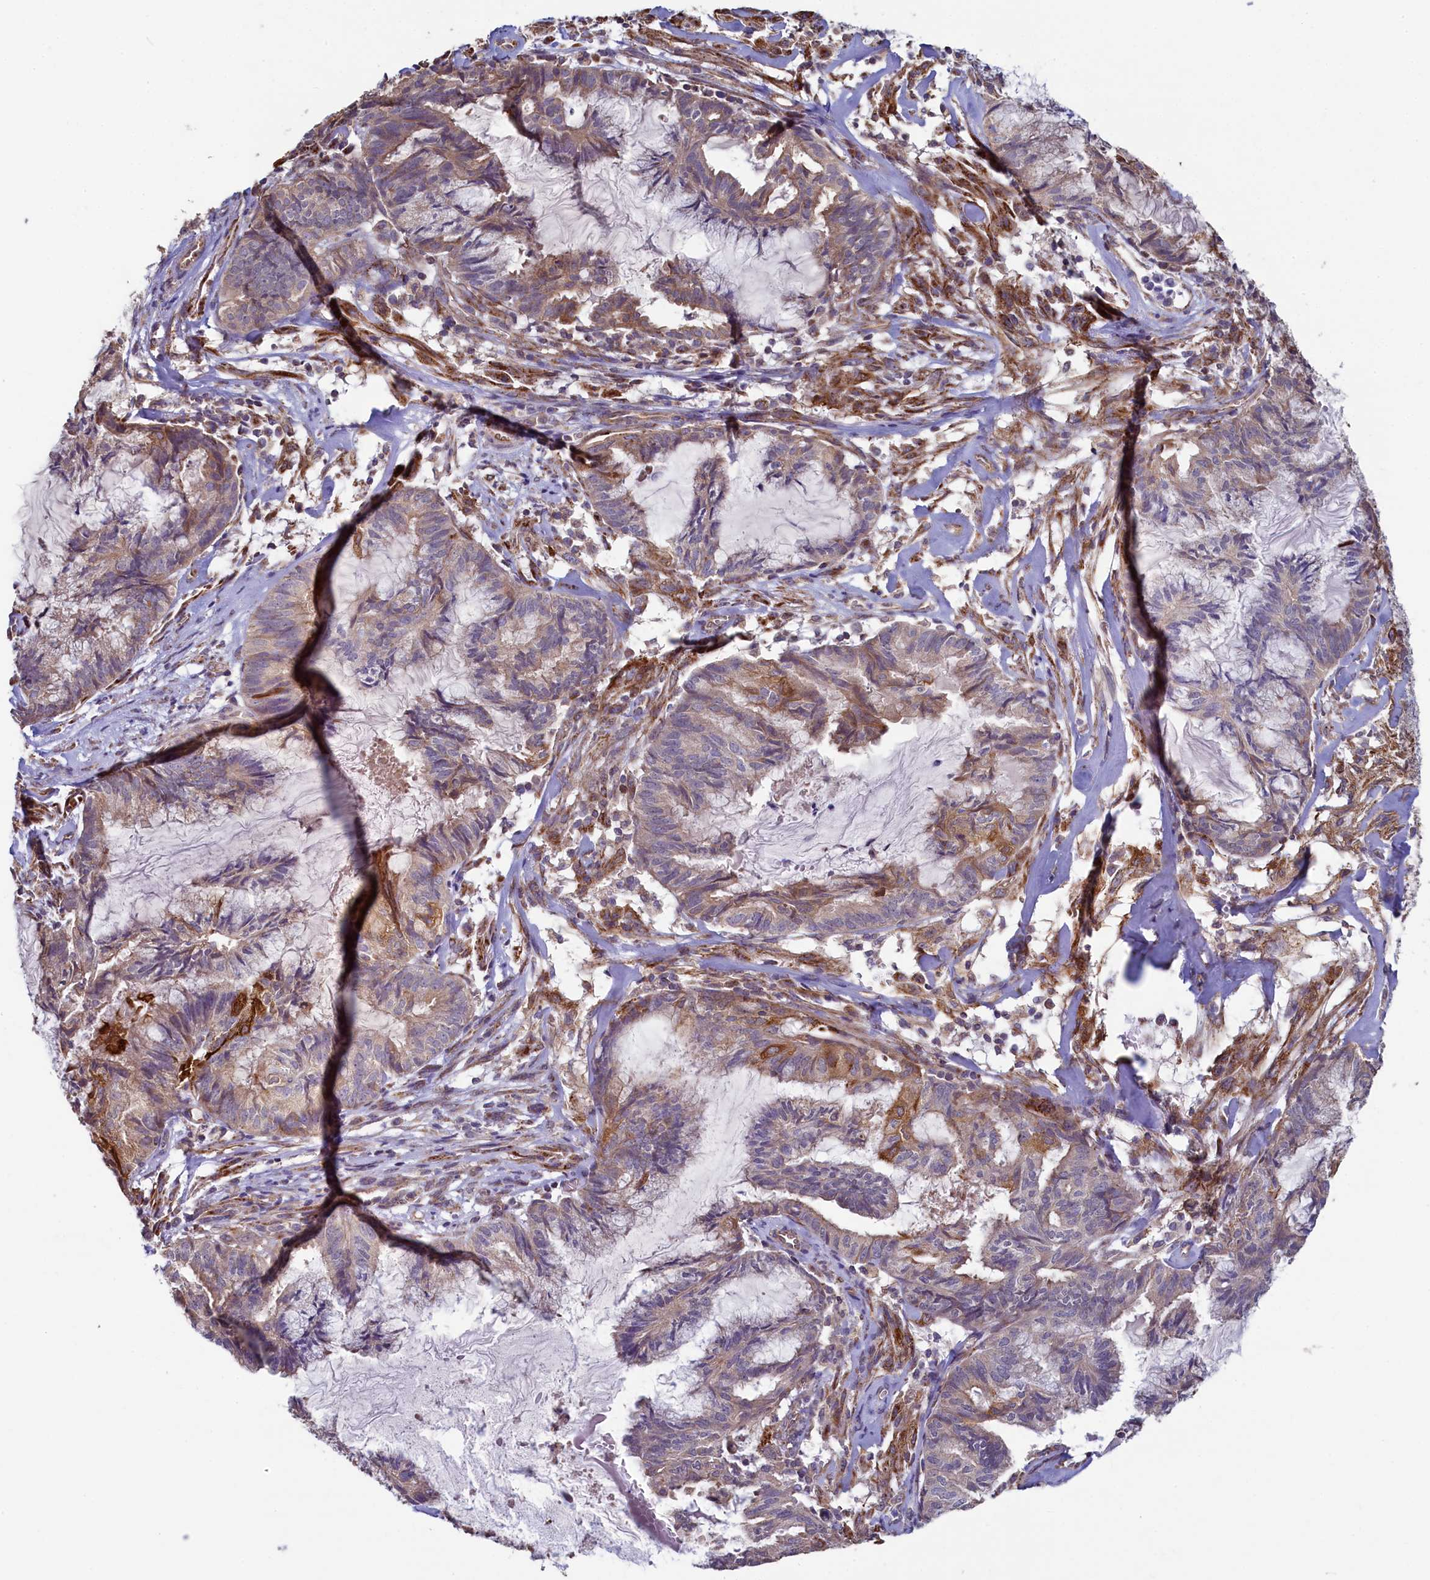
{"staining": {"intensity": "moderate", "quantity": "25%-75%", "location": "cytoplasmic/membranous"}, "tissue": "endometrial cancer", "cell_type": "Tumor cells", "image_type": "cancer", "snomed": [{"axis": "morphology", "description": "Adenocarcinoma, NOS"}, {"axis": "topography", "description": "Endometrium"}], "caption": "Brown immunohistochemical staining in human adenocarcinoma (endometrial) exhibits moderate cytoplasmic/membranous staining in about 25%-75% of tumor cells.", "gene": "SPATA2L", "patient": {"sex": "female", "age": 86}}